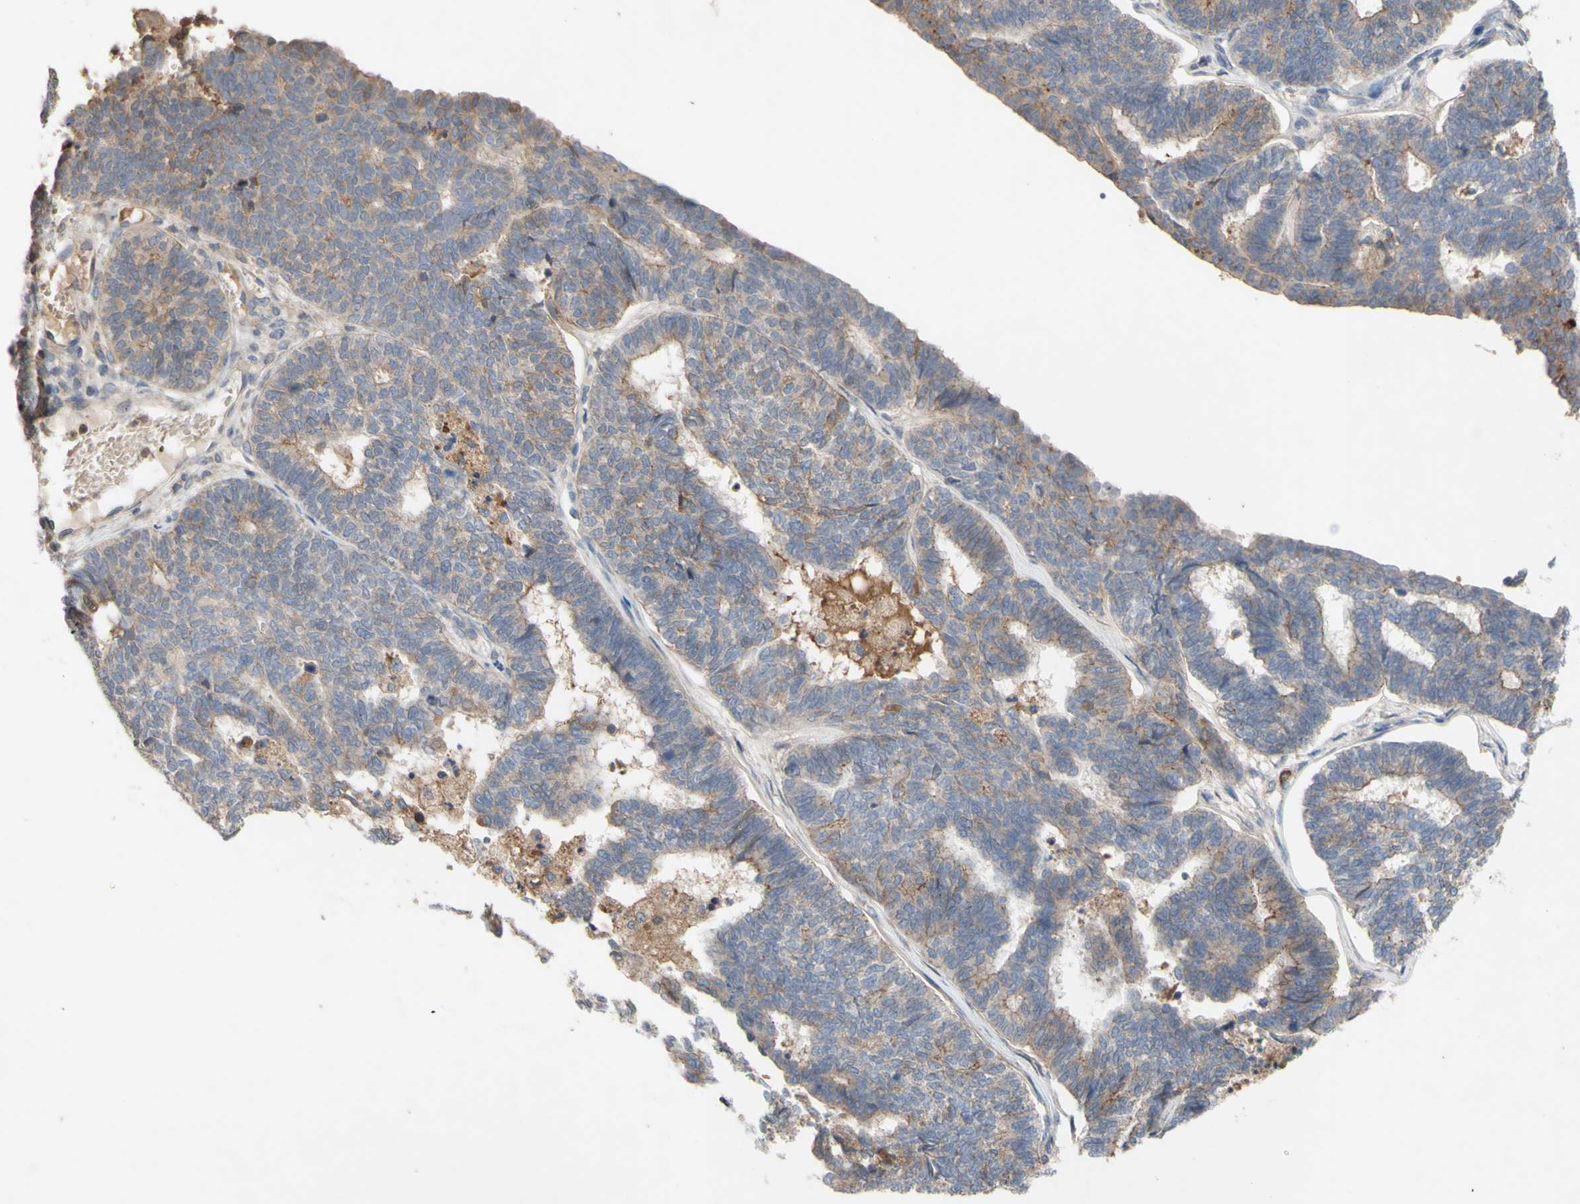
{"staining": {"intensity": "weak", "quantity": ">75%", "location": "cytoplasmic/membranous"}, "tissue": "endometrial cancer", "cell_type": "Tumor cells", "image_type": "cancer", "snomed": [{"axis": "morphology", "description": "Adenocarcinoma, NOS"}, {"axis": "topography", "description": "Endometrium"}], "caption": "About >75% of tumor cells in human endometrial cancer (adenocarcinoma) demonstrate weak cytoplasmic/membranous protein expression as visualized by brown immunohistochemical staining.", "gene": "NECTIN3", "patient": {"sex": "female", "age": 70}}